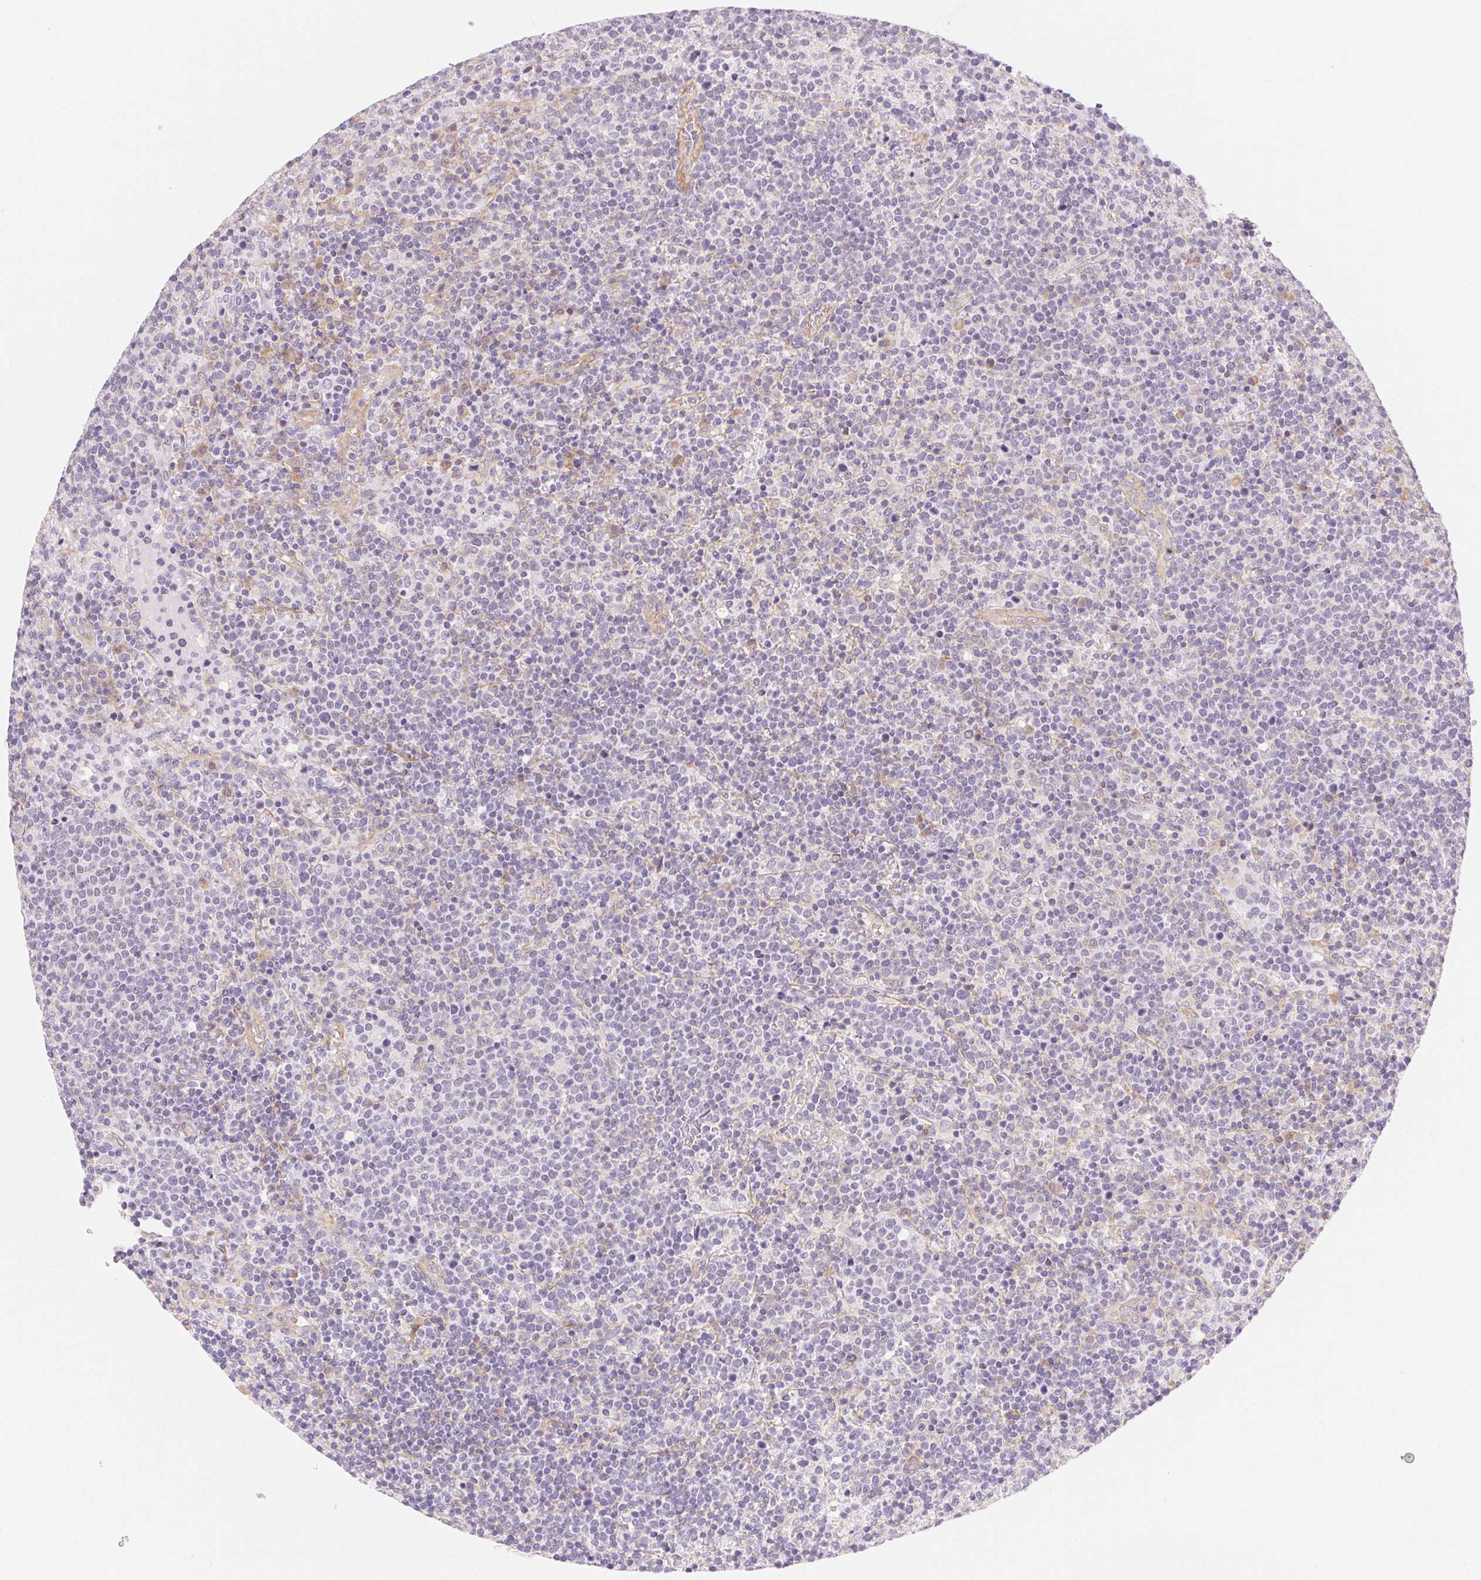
{"staining": {"intensity": "negative", "quantity": "none", "location": "none"}, "tissue": "lymphoma", "cell_type": "Tumor cells", "image_type": "cancer", "snomed": [{"axis": "morphology", "description": "Malignant lymphoma, non-Hodgkin's type, High grade"}, {"axis": "topography", "description": "Lymph node"}], "caption": "Immunohistochemical staining of high-grade malignant lymphoma, non-Hodgkin's type demonstrates no significant staining in tumor cells.", "gene": "CSN1S1", "patient": {"sex": "male", "age": 61}}